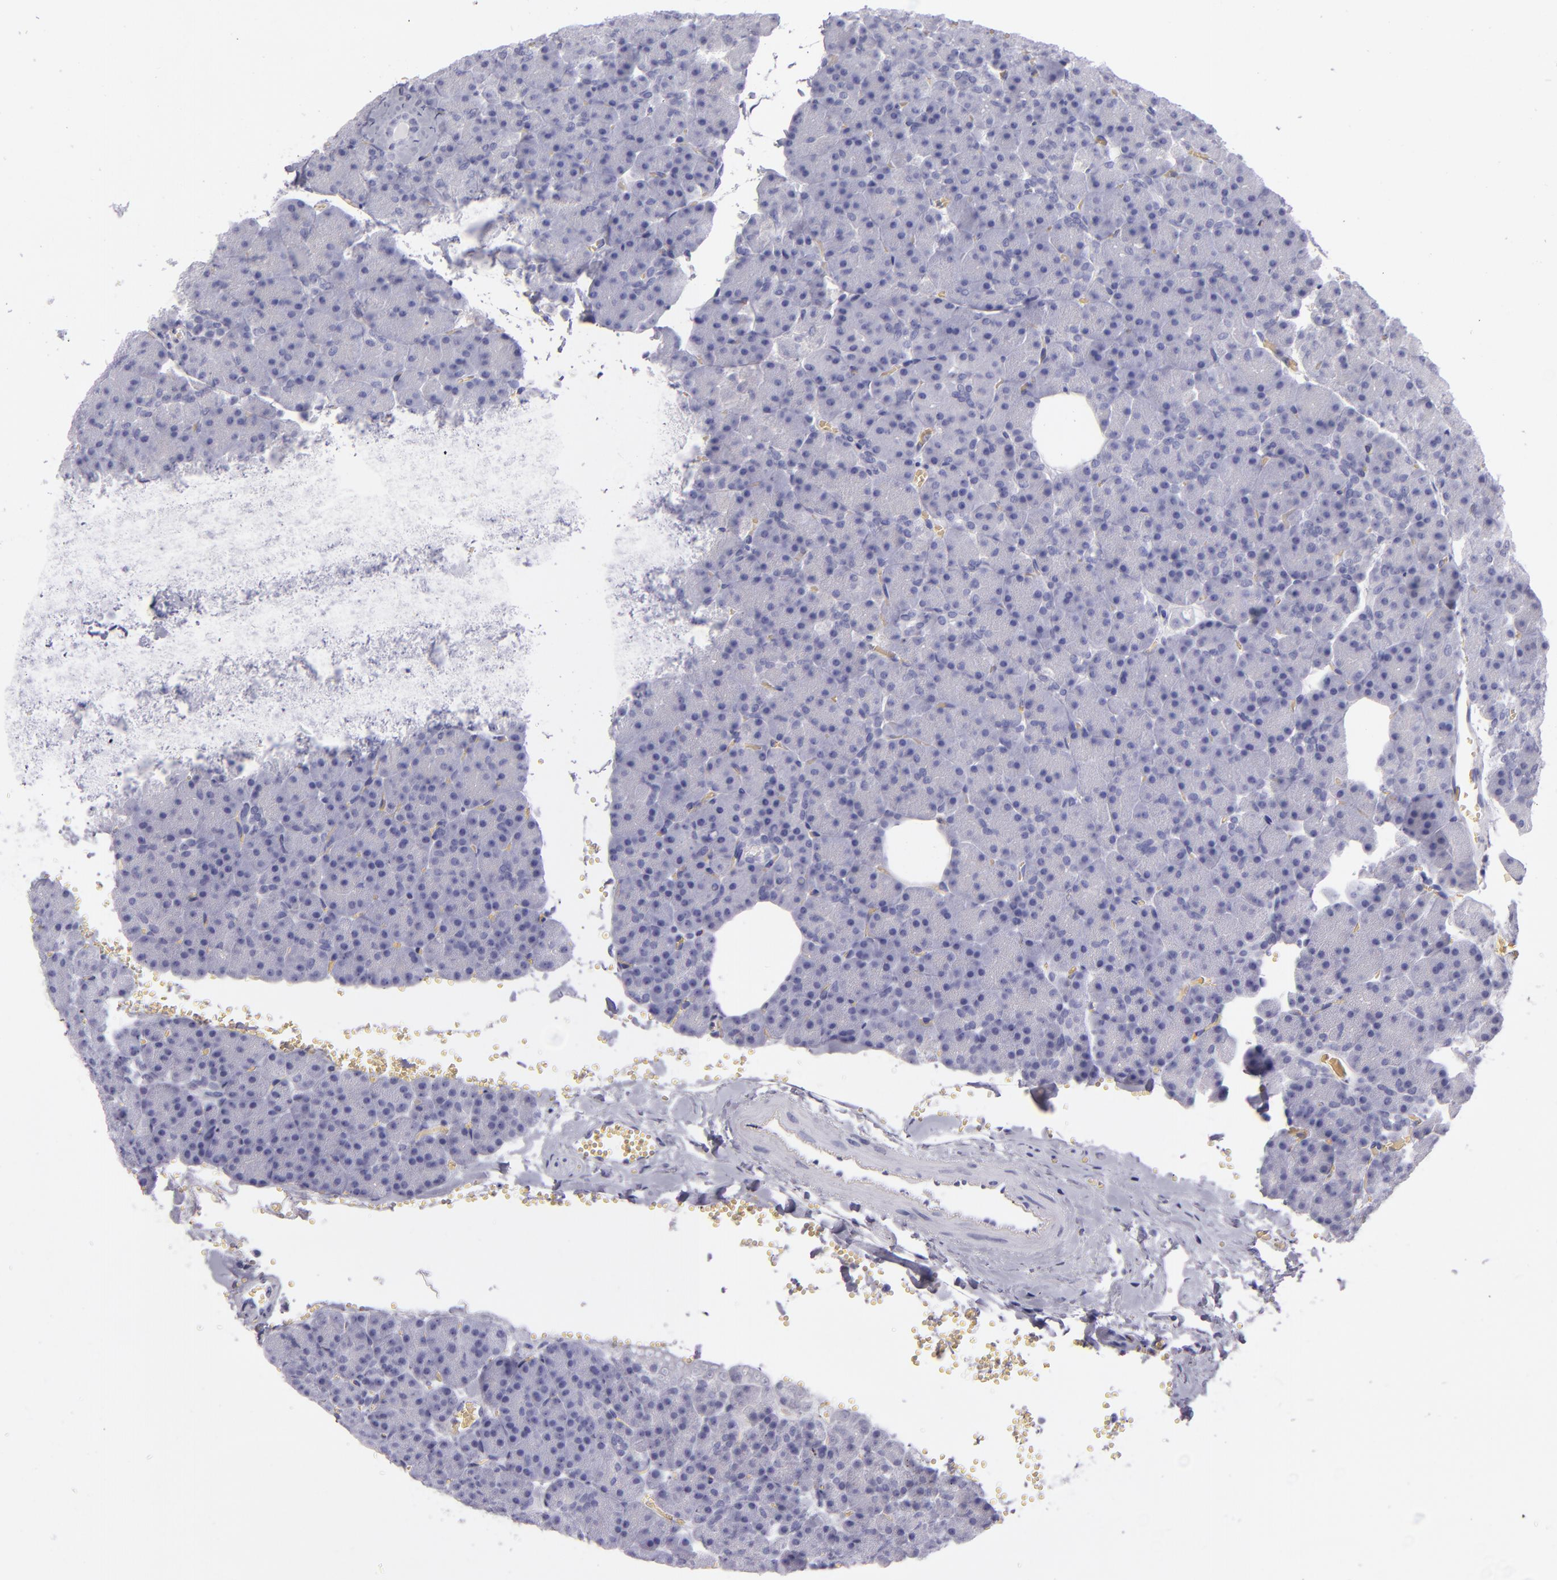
{"staining": {"intensity": "negative", "quantity": "none", "location": "none"}, "tissue": "pancreas", "cell_type": "Exocrine glandular cells", "image_type": "normal", "snomed": [{"axis": "morphology", "description": "Normal tissue, NOS"}, {"axis": "topography", "description": "Pancreas"}], "caption": "This image is of normal pancreas stained with immunohistochemistry (IHC) to label a protein in brown with the nuclei are counter-stained blue. There is no positivity in exocrine glandular cells. (DAB immunohistochemistry, high magnification).", "gene": "CR2", "patient": {"sex": "female", "age": 35}}